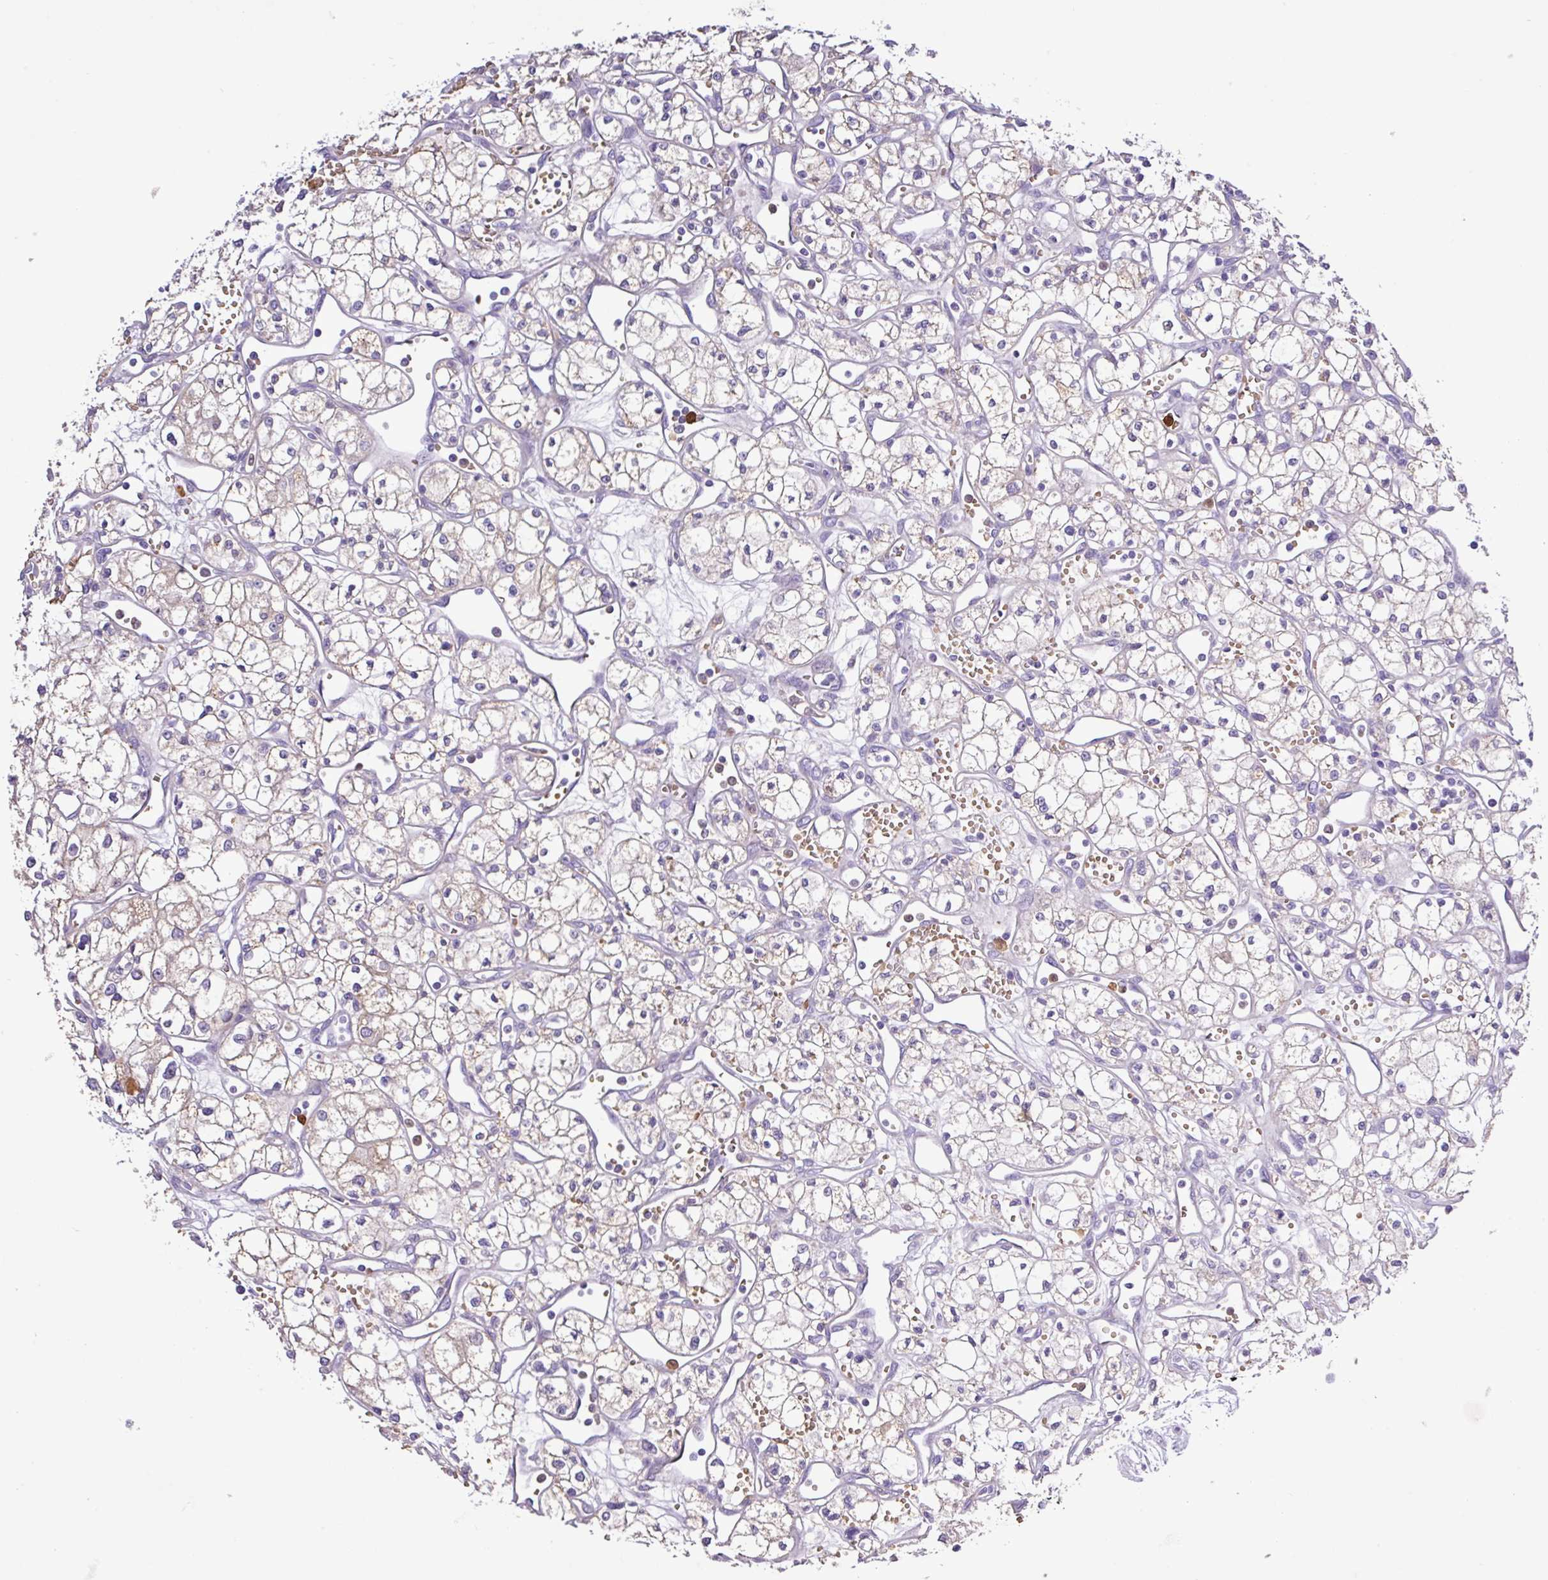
{"staining": {"intensity": "negative", "quantity": "none", "location": "none"}, "tissue": "renal cancer", "cell_type": "Tumor cells", "image_type": "cancer", "snomed": [{"axis": "morphology", "description": "Adenocarcinoma, NOS"}, {"axis": "topography", "description": "Kidney"}], "caption": "Protein analysis of renal cancer displays no significant staining in tumor cells.", "gene": "MGAT4B", "patient": {"sex": "male", "age": 59}}